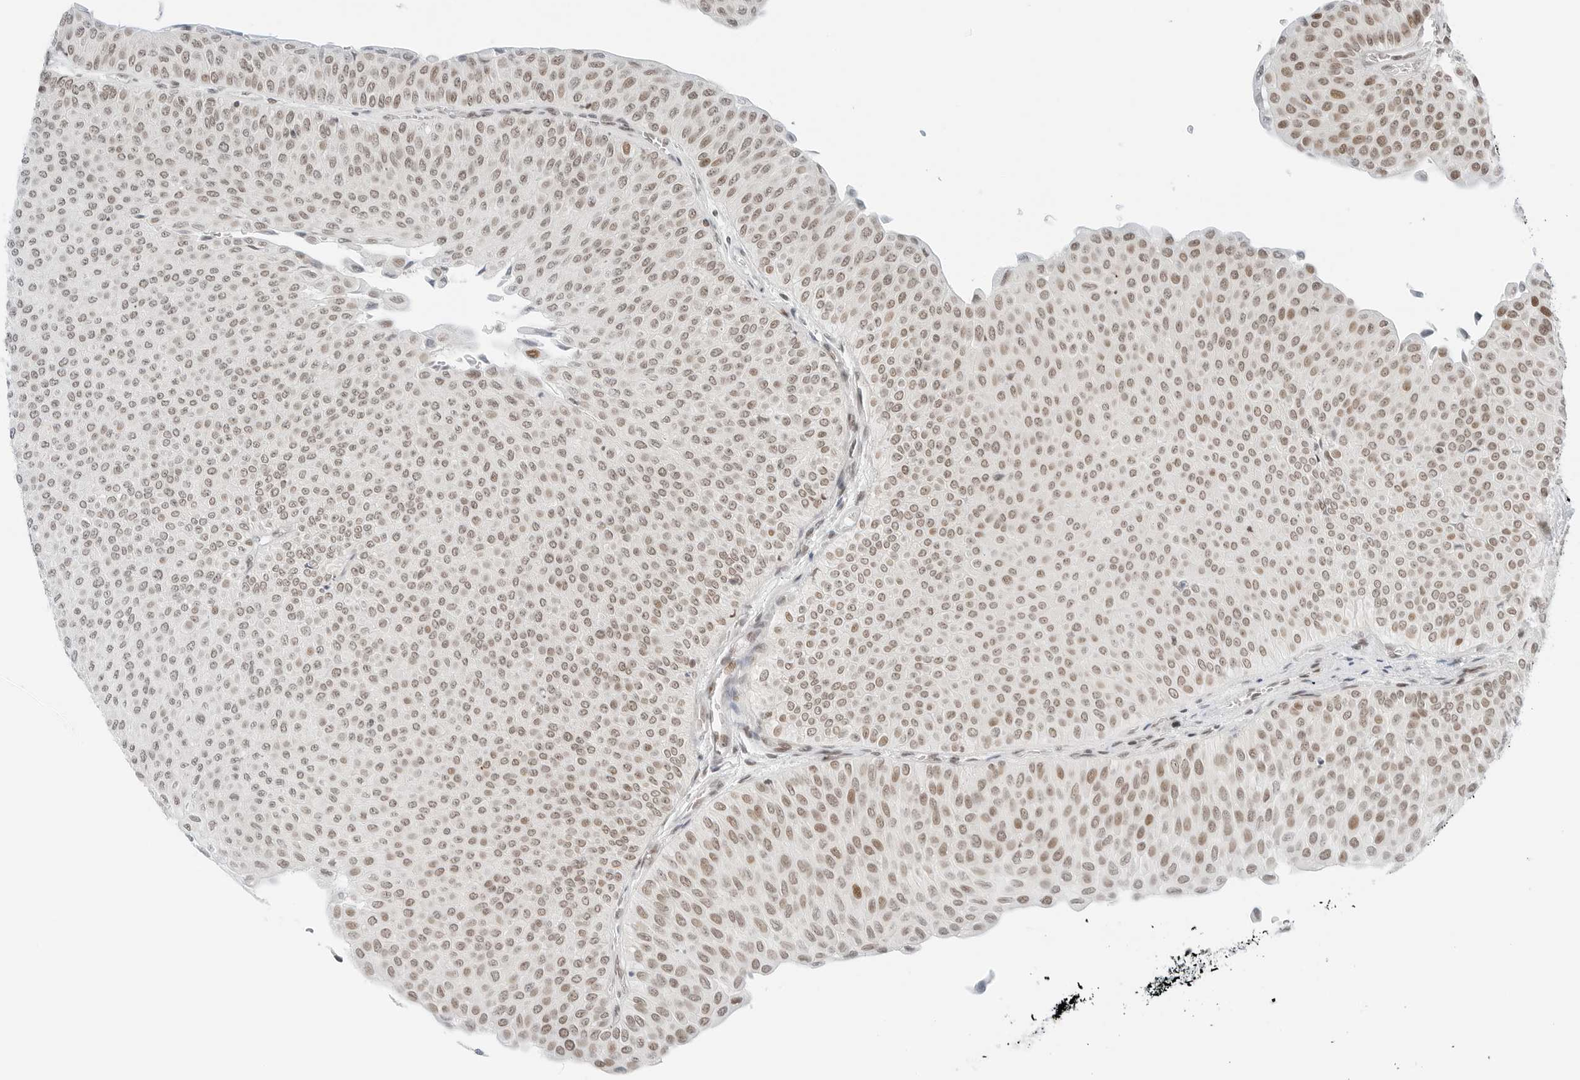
{"staining": {"intensity": "weak", "quantity": "25%-75%", "location": "nuclear"}, "tissue": "urothelial cancer", "cell_type": "Tumor cells", "image_type": "cancer", "snomed": [{"axis": "morphology", "description": "Urothelial carcinoma, Low grade"}, {"axis": "topography", "description": "Urinary bladder"}], "caption": "Immunohistochemistry (IHC) of human low-grade urothelial carcinoma demonstrates low levels of weak nuclear staining in approximately 25%-75% of tumor cells.", "gene": "CRTC2", "patient": {"sex": "male", "age": 78}}